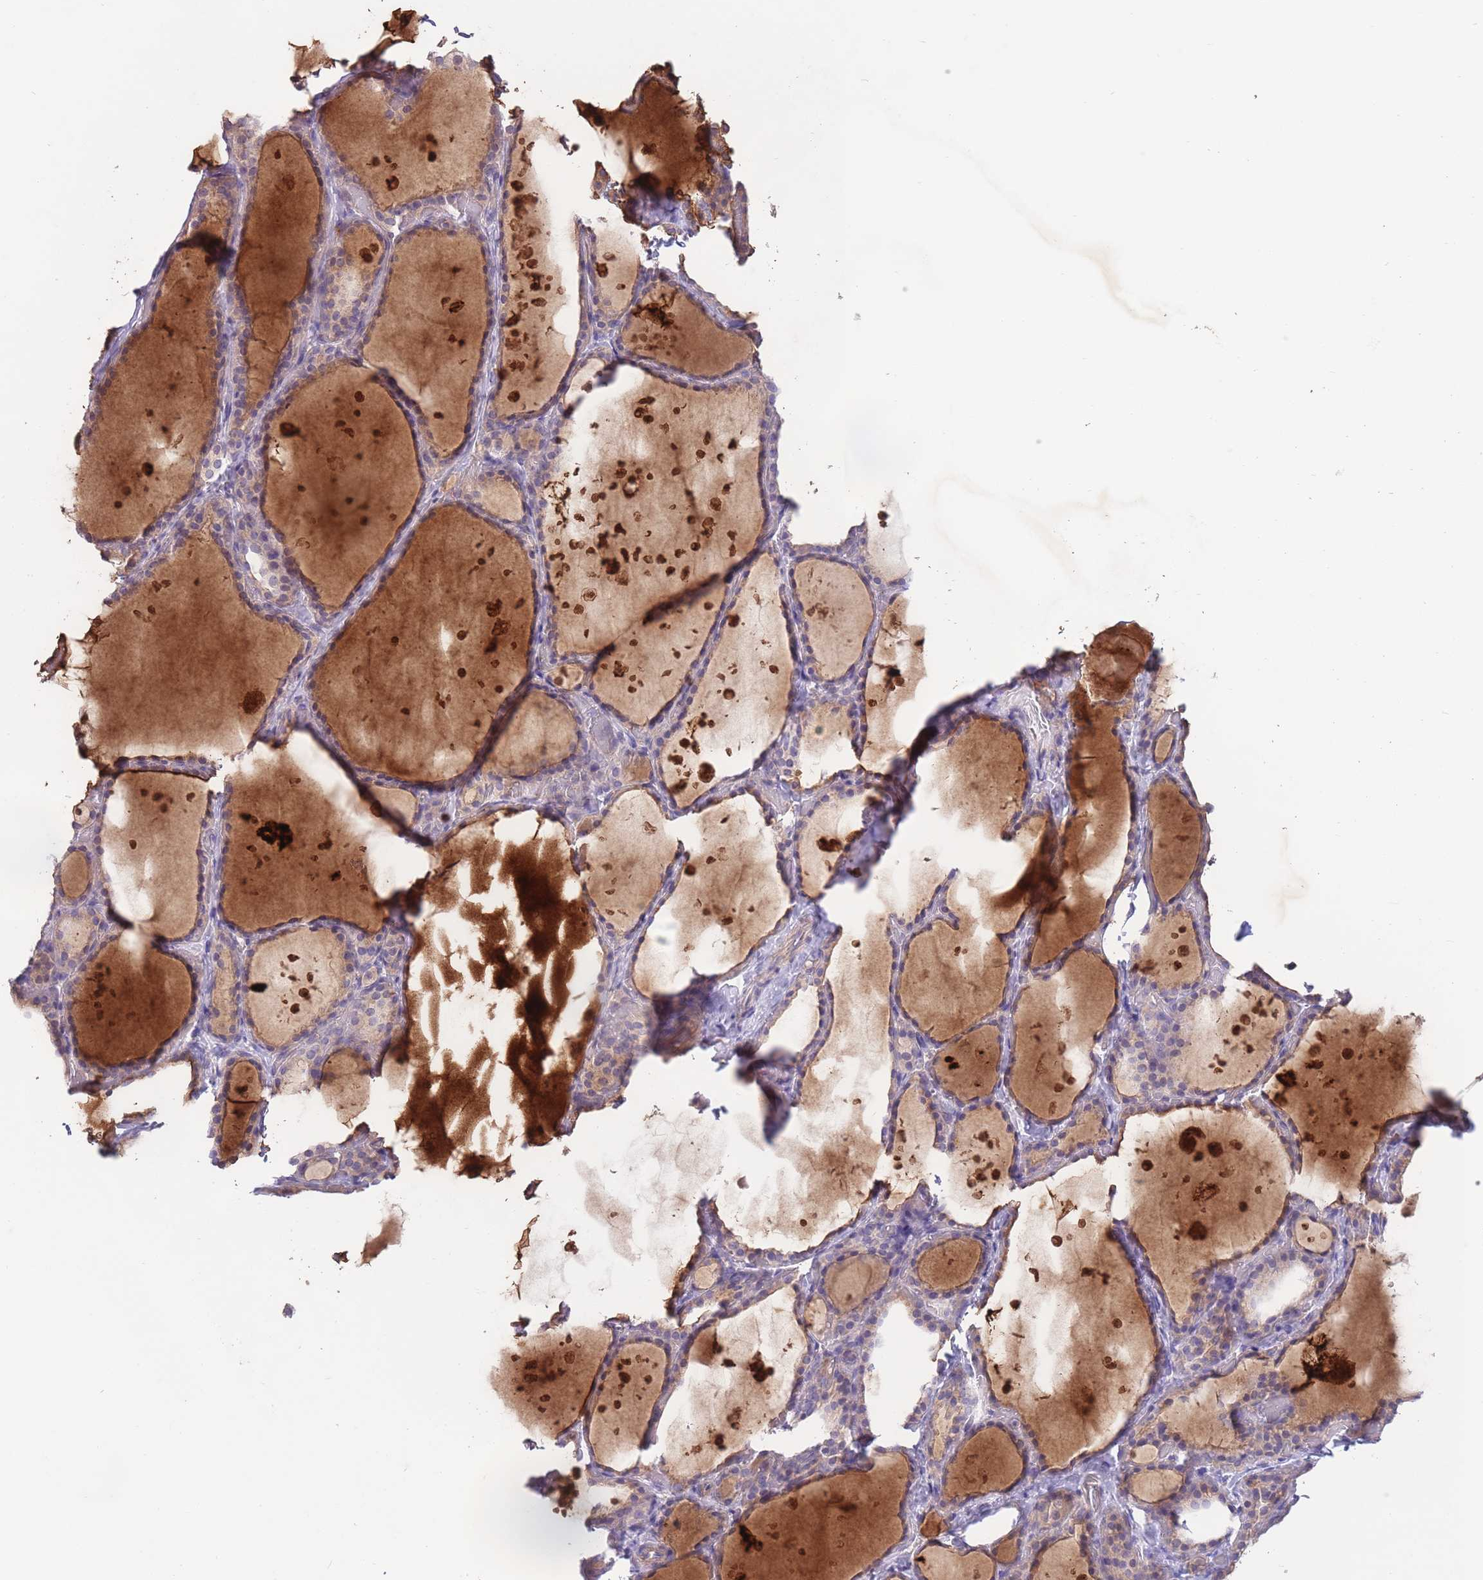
{"staining": {"intensity": "weak", "quantity": "25%-75%", "location": "cytoplasmic/membranous"}, "tissue": "thyroid gland", "cell_type": "Glandular cells", "image_type": "normal", "snomed": [{"axis": "morphology", "description": "Normal tissue, NOS"}, {"axis": "topography", "description": "Thyroid gland"}], "caption": "This histopathology image displays IHC staining of benign human thyroid gland, with low weak cytoplasmic/membranous staining in about 25%-75% of glandular cells.", "gene": "ALS2CL", "patient": {"sex": "female", "age": 44}}